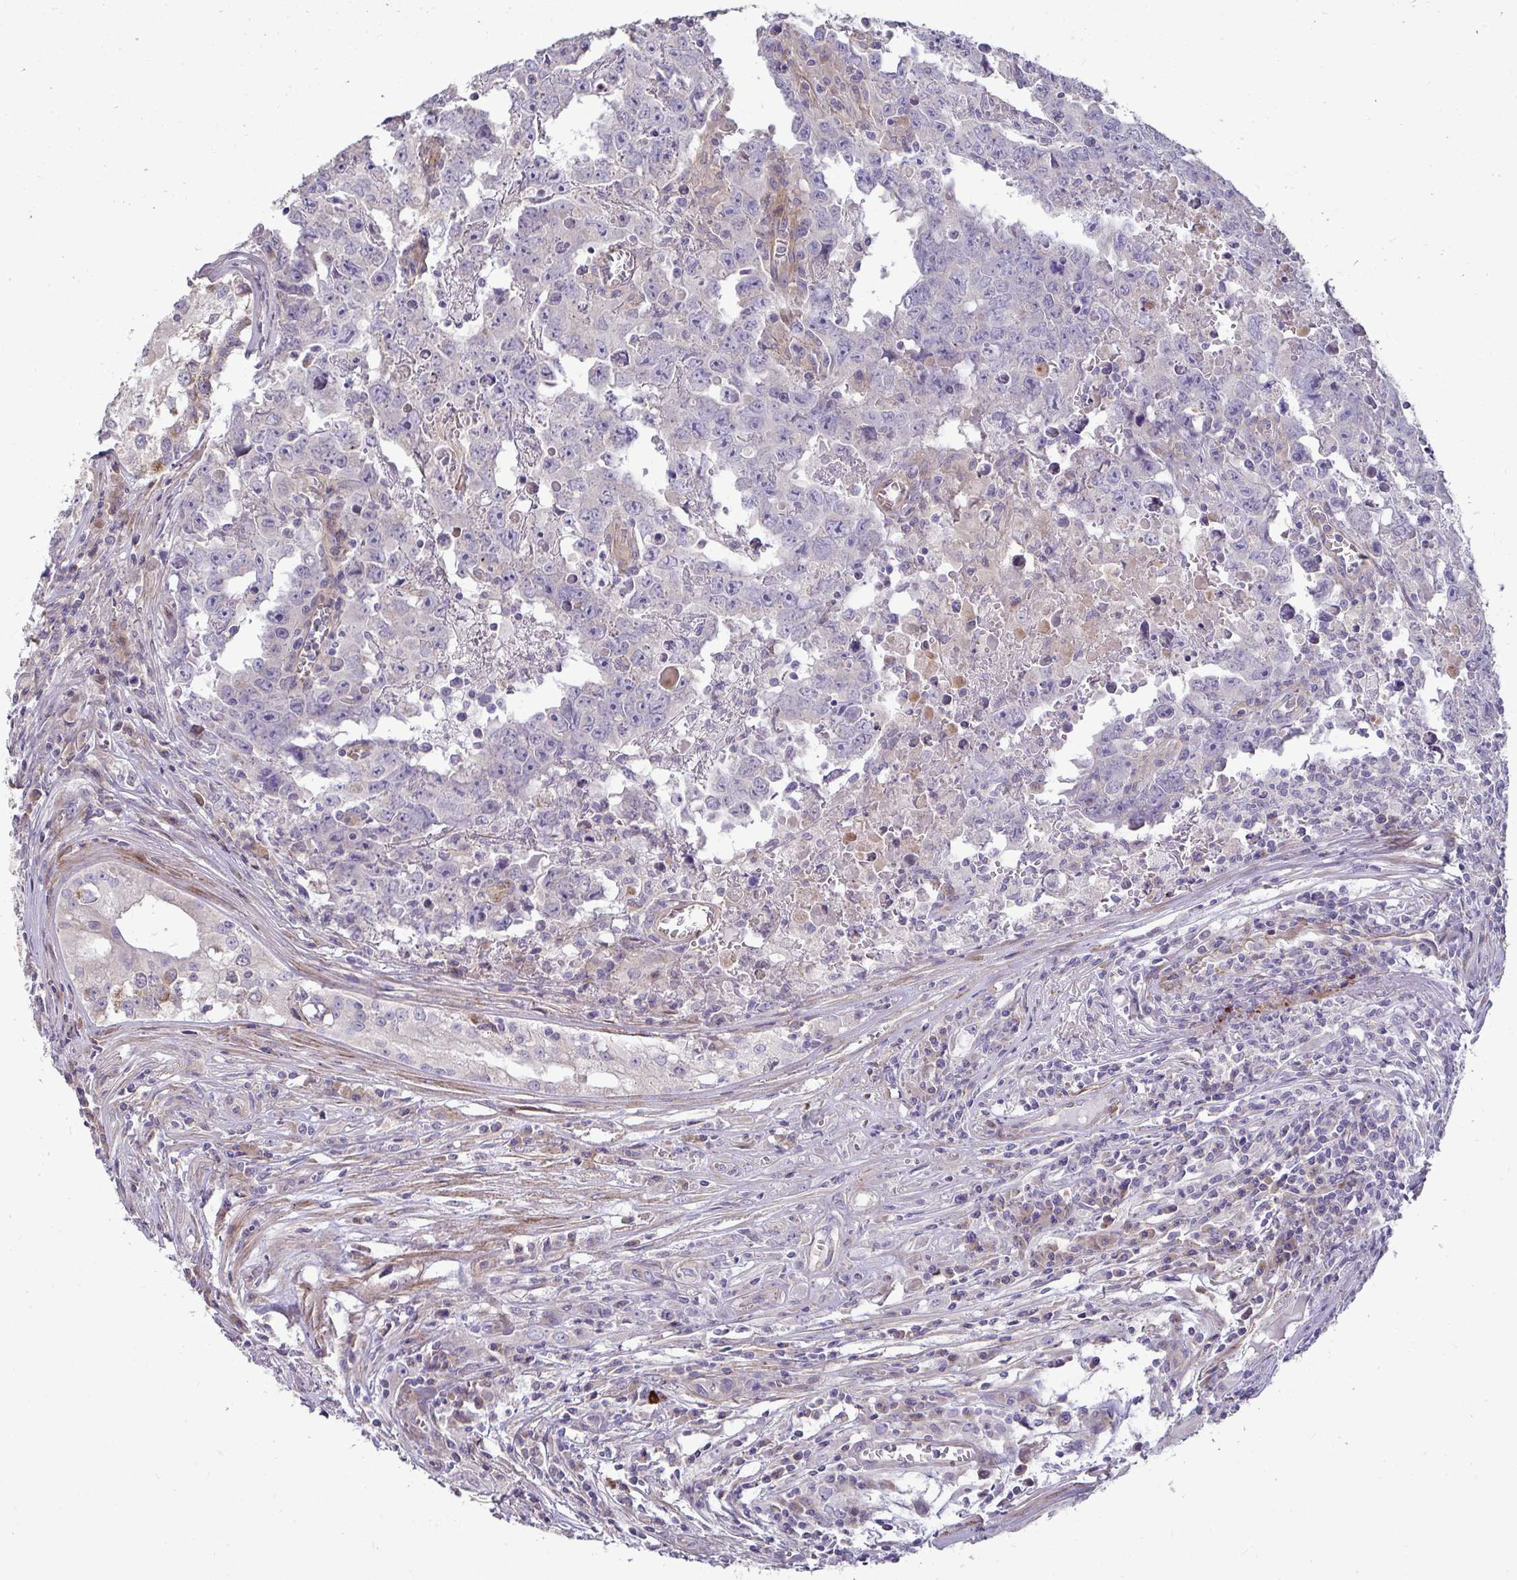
{"staining": {"intensity": "negative", "quantity": "none", "location": "none"}, "tissue": "testis cancer", "cell_type": "Tumor cells", "image_type": "cancer", "snomed": [{"axis": "morphology", "description": "Carcinoma, Embryonal, NOS"}, {"axis": "topography", "description": "Testis"}], "caption": "There is no significant positivity in tumor cells of testis embryonal carcinoma.", "gene": "SH2D1B", "patient": {"sex": "male", "age": 22}}